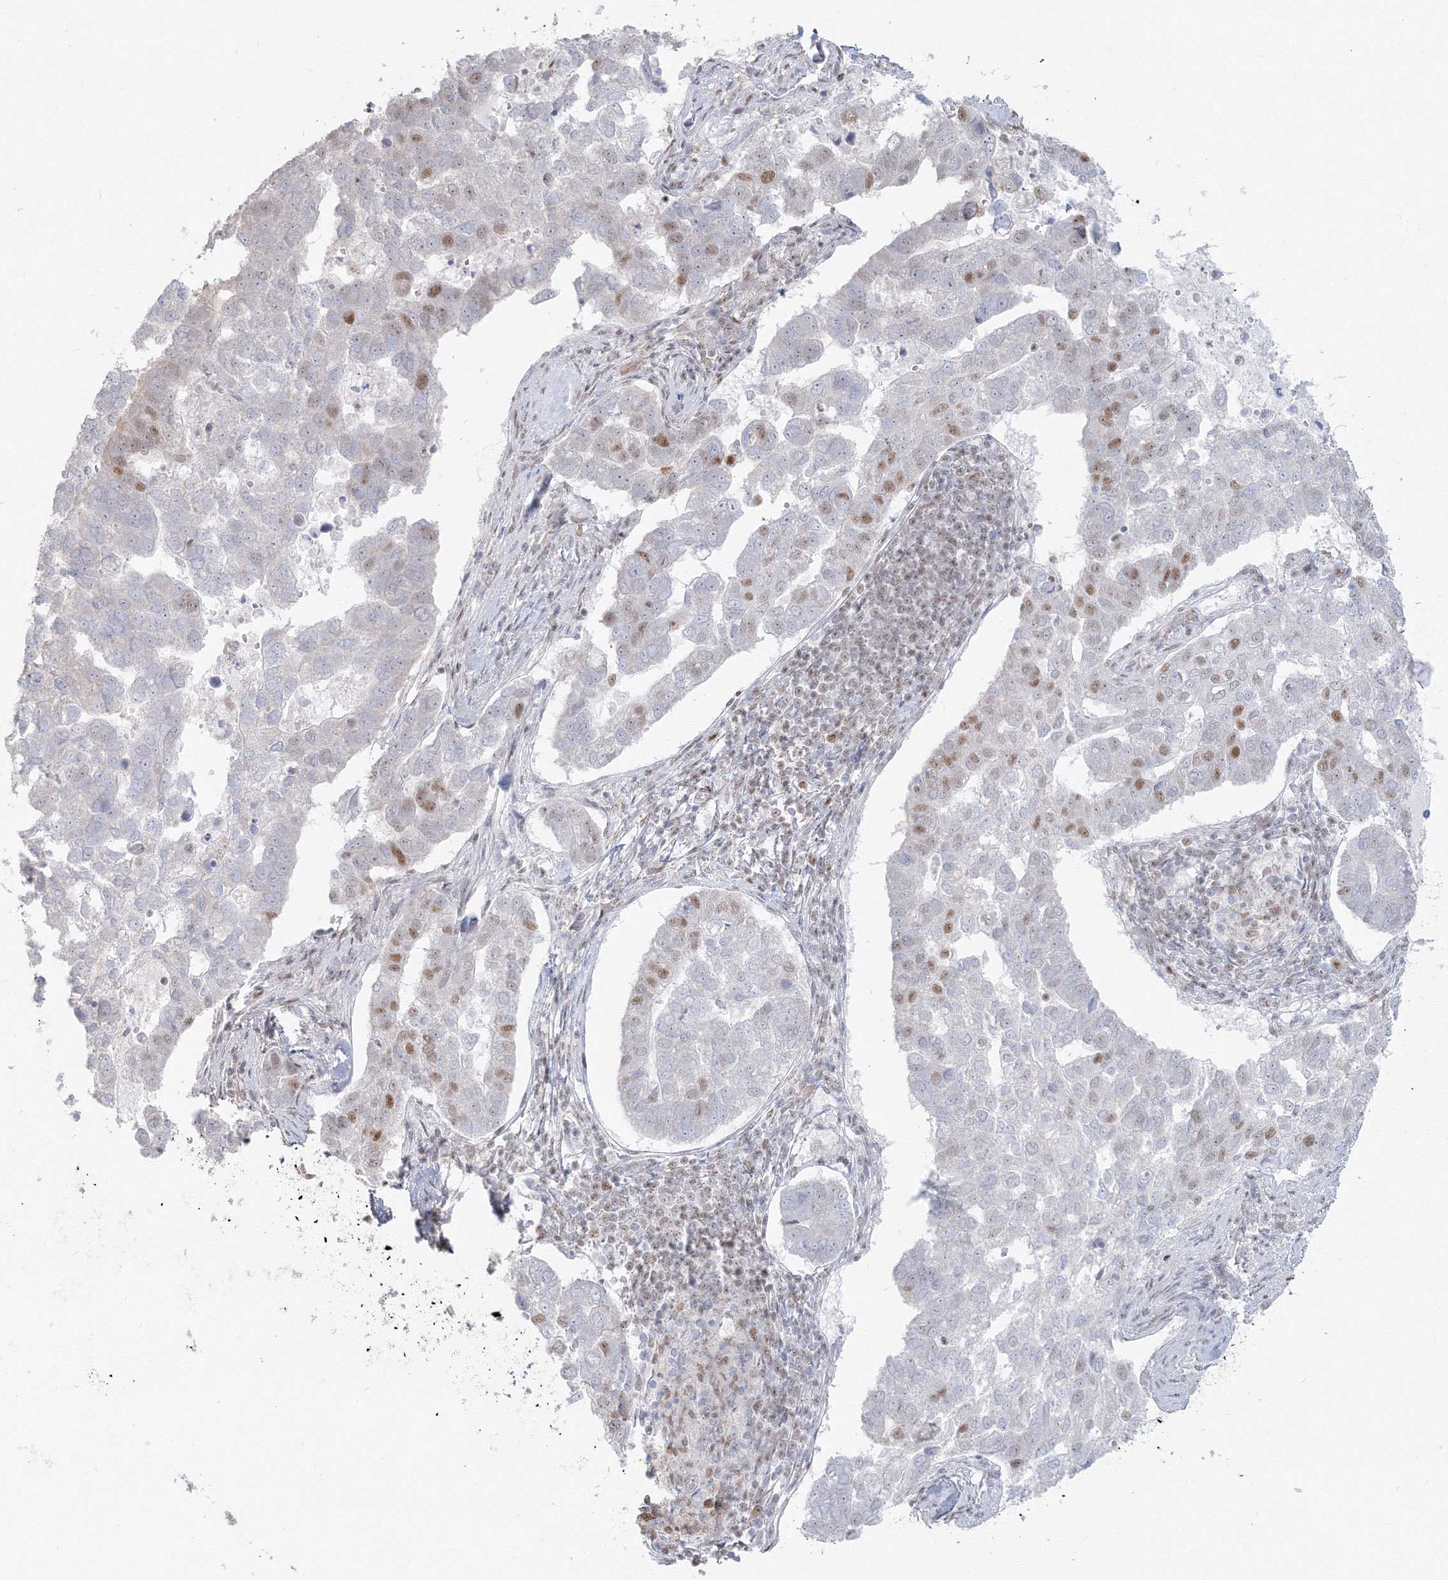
{"staining": {"intensity": "moderate", "quantity": "25%-75%", "location": "nuclear"}, "tissue": "pancreatic cancer", "cell_type": "Tumor cells", "image_type": "cancer", "snomed": [{"axis": "morphology", "description": "Adenocarcinoma, NOS"}, {"axis": "topography", "description": "Pancreas"}], "caption": "A medium amount of moderate nuclear expression is appreciated in approximately 25%-75% of tumor cells in pancreatic cancer tissue.", "gene": "PPP4R2", "patient": {"sex": "female", "age": 61}}